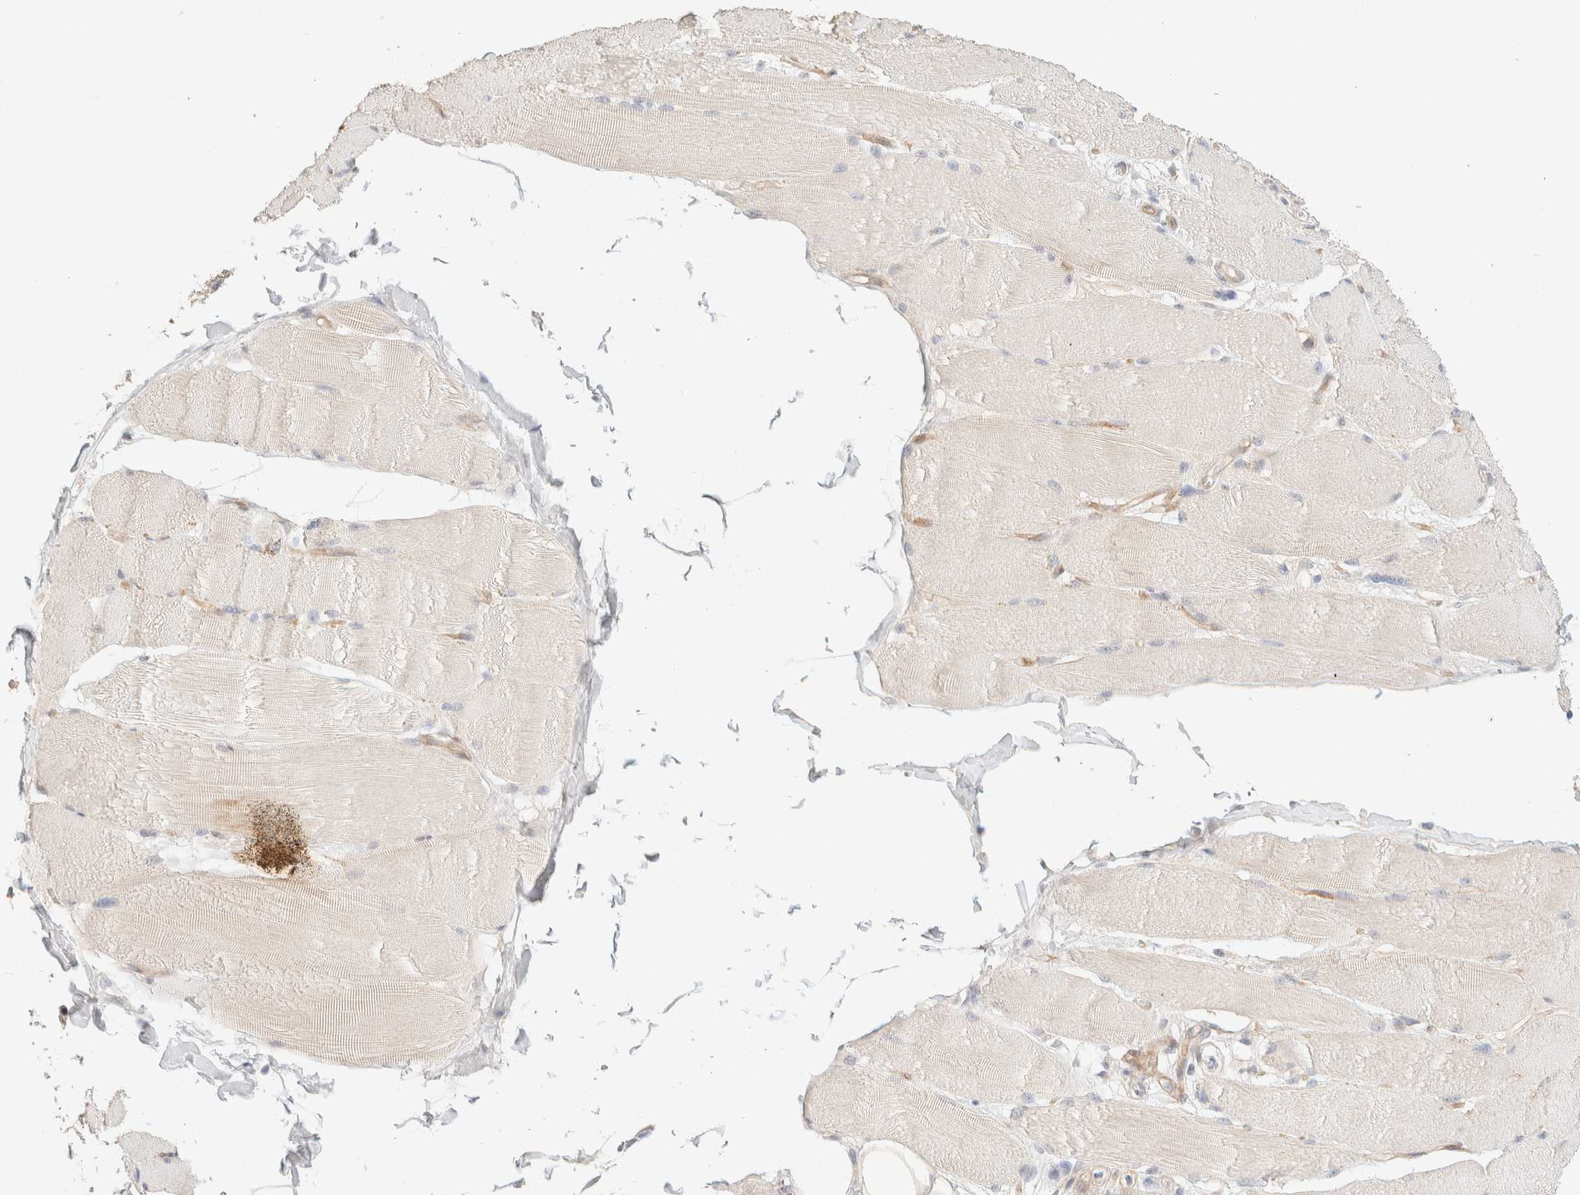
{"staining": {"intensity": "weak", "quantity": "<25%", "location": "cytoplasmic/membranous"}, "tissue": "skeletal muscle", "cell_type": "Myocytes", "image_type": "normal", "snomed": [{"axis": "morphology", "description": "Normal tissue, NOS"}, {"axis": "topography", "description": "Skin"}, {"axis": "topography", "description": "Skeletal muscle"}], "caption": "A histopathology image of skeletal muscle stained for a protein exhibits no brown staining in myocytes. (Brightfield microscopy of DAB IHC at high magnification).", "gene": "CSNK1E", "patient": {"sex": "male", "age": 83}}